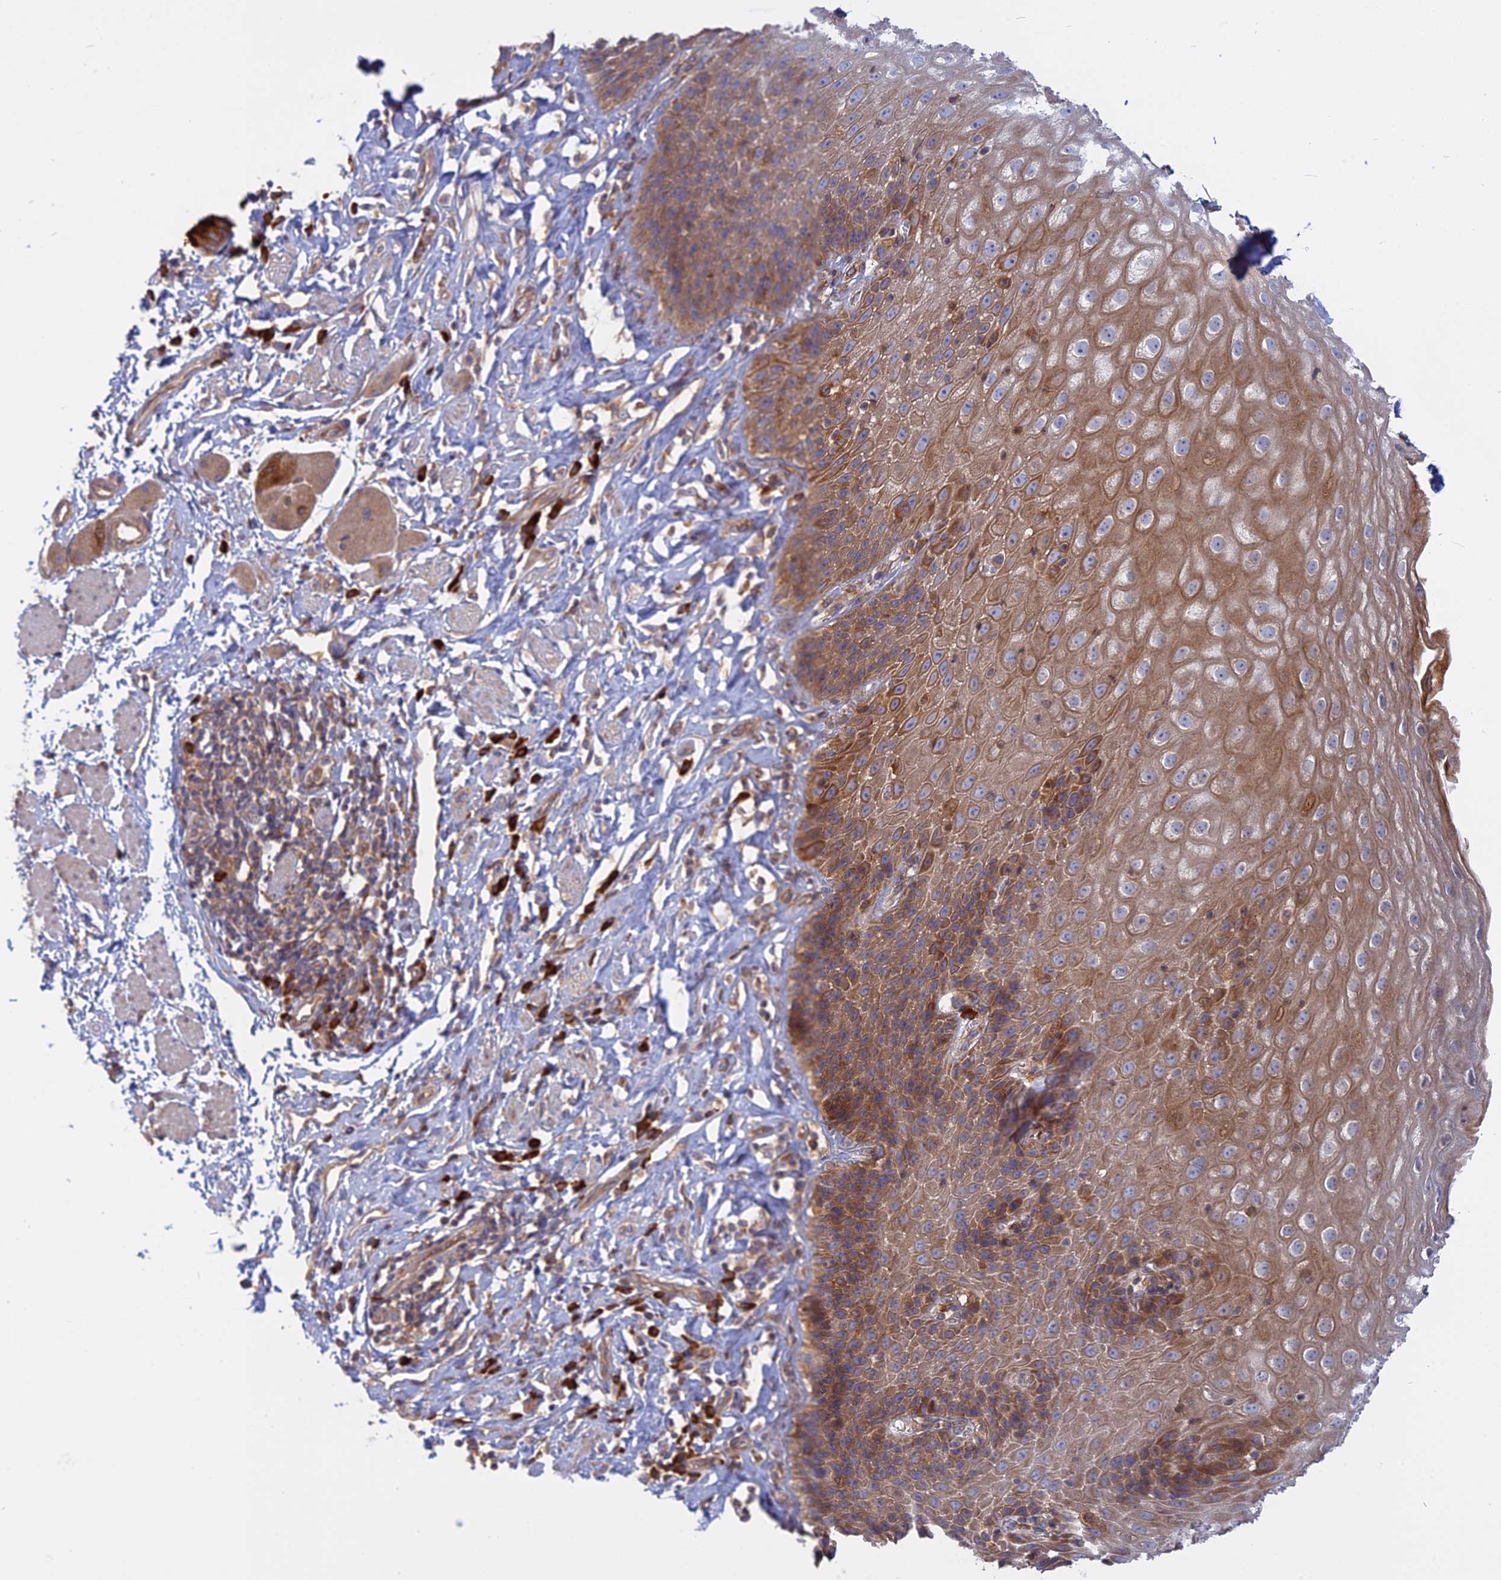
{"staining": {"intensity": "moderate", "quantity": "25%-75%", "location": "cytoplasmic/membranous"}, "tissue": "esophagus", "cell_type": "Squamous epithelial cells", "image_type": "normal", "snomed": [{"axis": "morphology", "description": "Normal tissue, NOS"}, {"axis": "topography", "description": "Esophagus"}], "caption": "A high-resolution histopathology image shows IHC staining of unremarkable esophagus, which exhibits moderate cytoplasmic/membranous expression in approximately 25%-75% of squamous epithelial cells.", "gene": "TMEM208", "patient": {"sex": "female", "age": 61}}